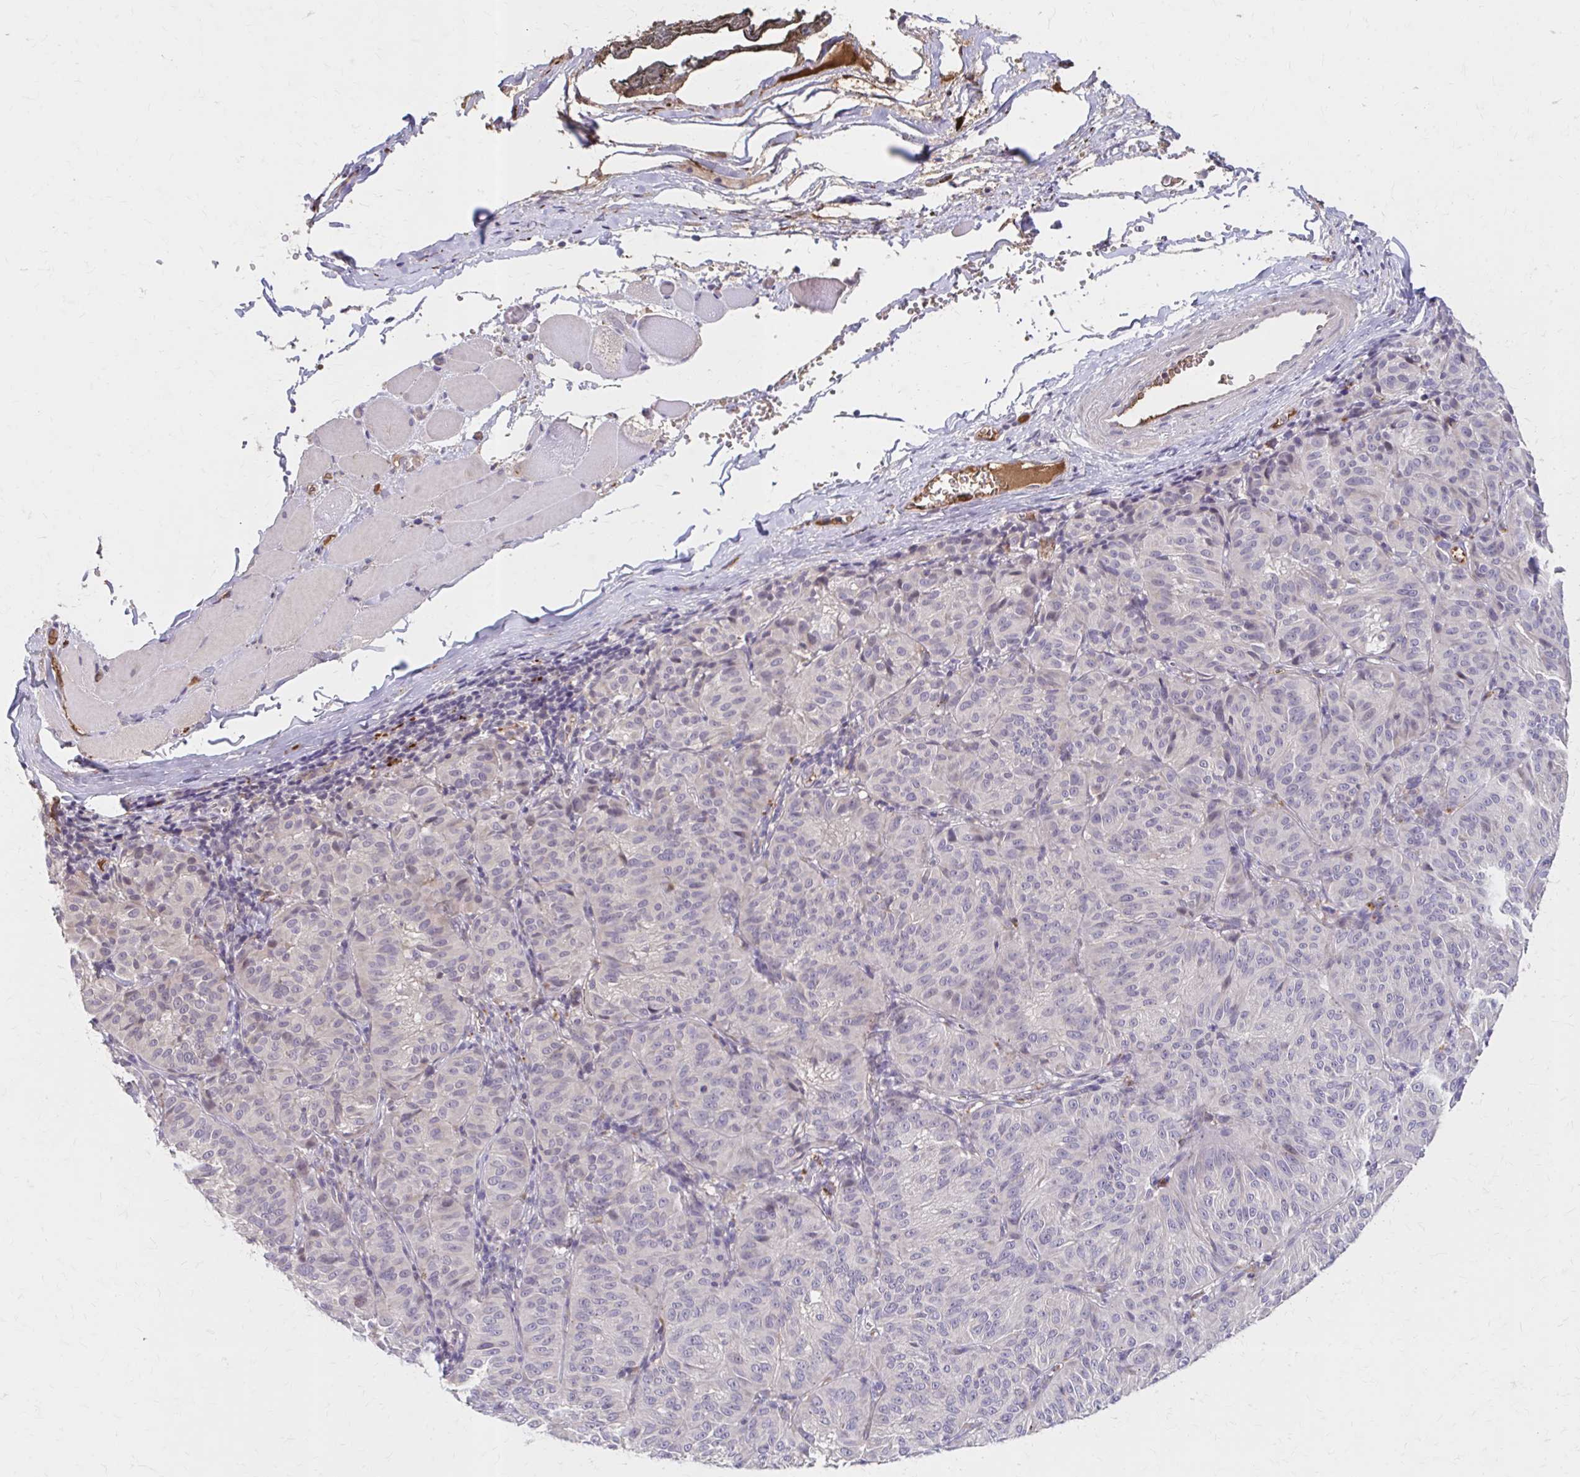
{"staining": {"intensity": "negative", "quantity": "none", "location": "none"}, "tissue": "melanoma", "cell_type": "Tumor cells", "image_type": "cancer", "snomed": [{"axis": "morphology", "description": "Malignant melanoma, NOS"}, {"axis": "topography", "description": "Skin"}], "caption": "The histopathology image displays no staining of tumor cells in malignant melanoma.", "gene": "HMGCS2", "patient": {"sex": "female", "age": 72}}